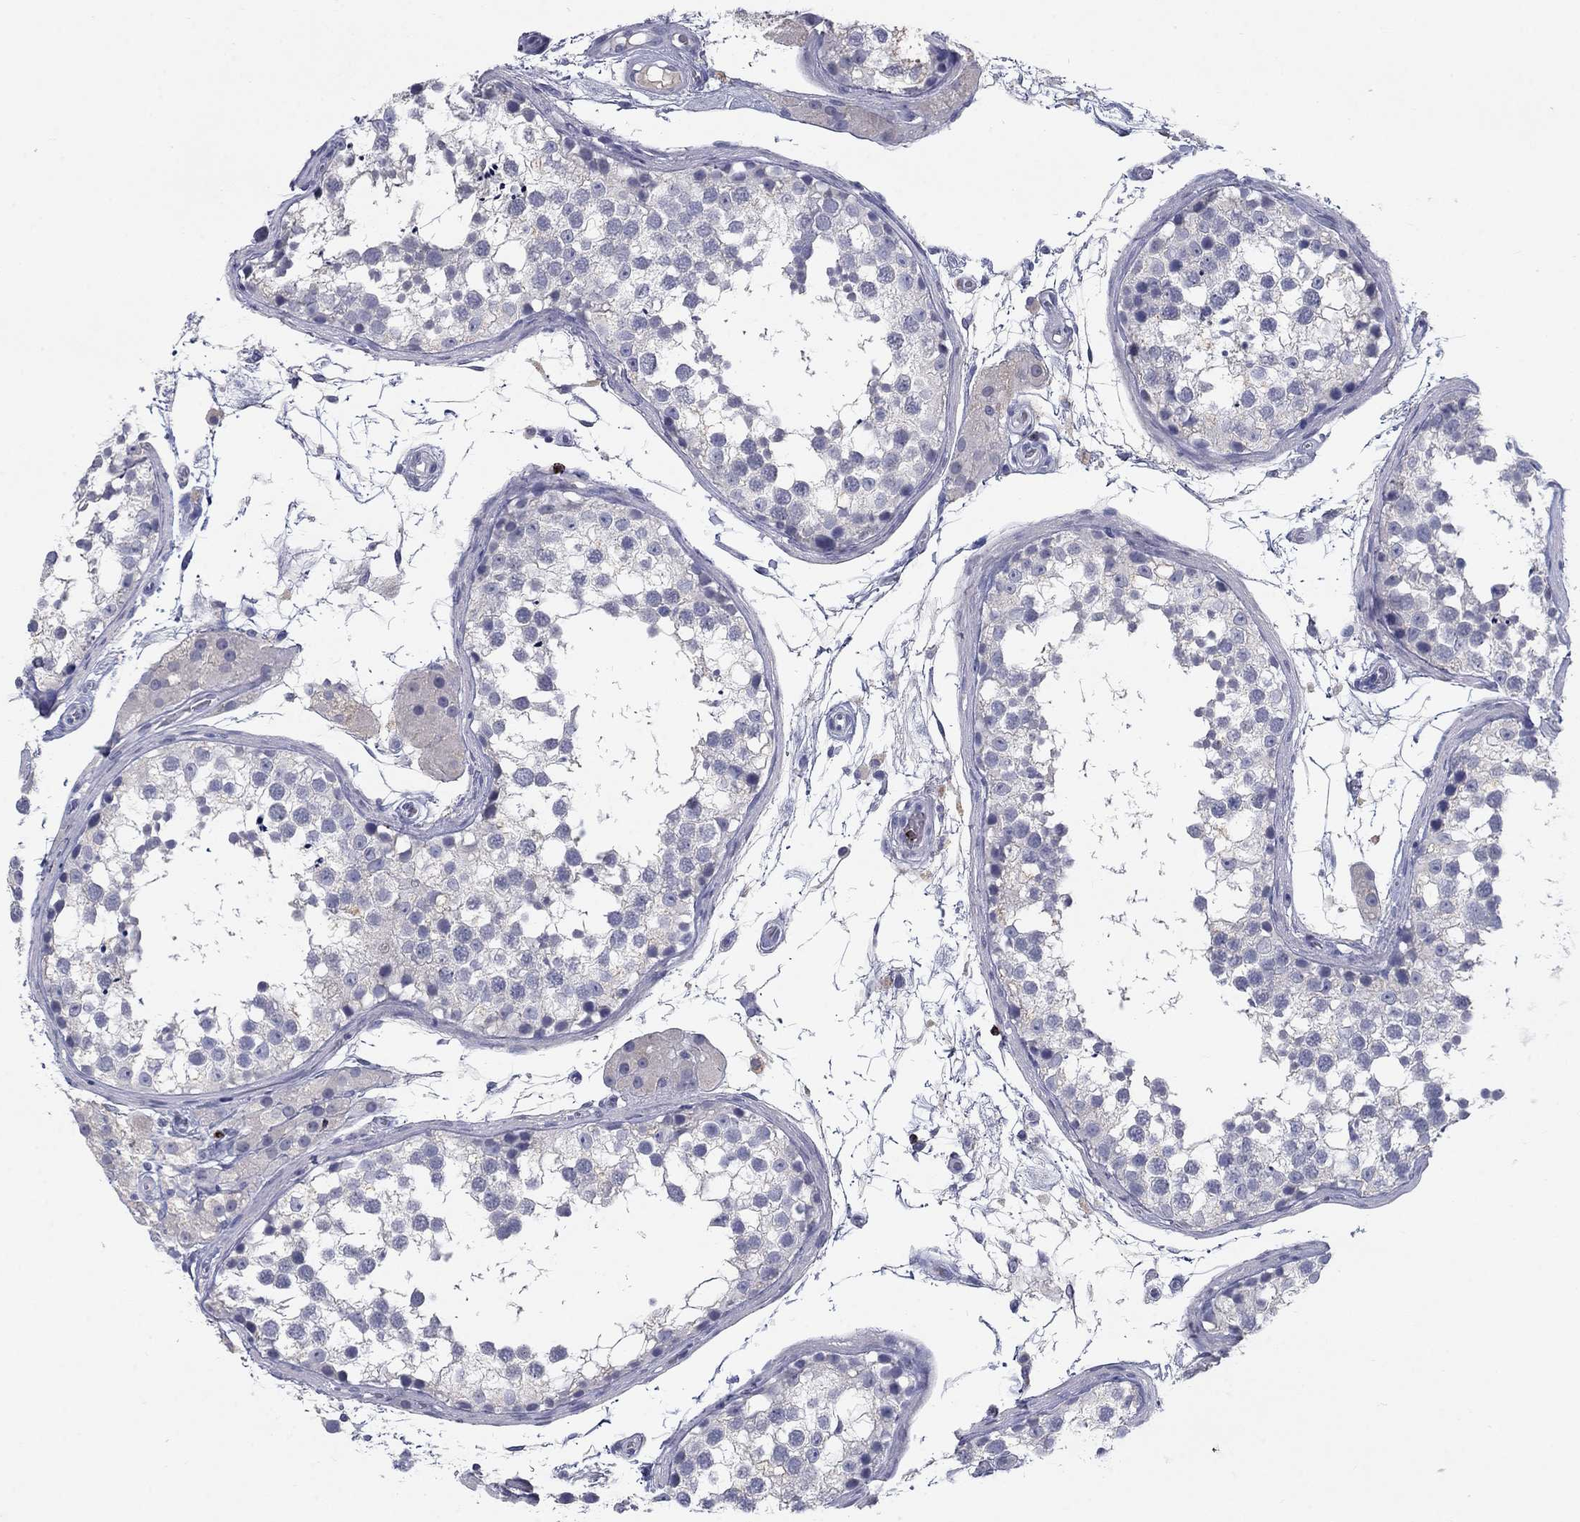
{"staining": {"intensity": "negative", "quantity": "none", "location": "none"}, "tissue": "testis", "cell_type": "Cells in seminiferous ducts", "image_type": "normal", "snomed": [{"axis": "morphology", "description": "Normal tissue, NOS"}, {"axis": "morphology", "description": "Seminoma, NOS"}, {"axis": "topography", "description": "Testis"}], "caption": "Cells in seminiferous ducts show no significant protein staining in benign testis. Brightfield microscopy of IHC stained with DAB (brown) and hematoxylin (blue), captured at high magnification.", "gene": "GZMA", "patient": {"sex": "male", "age": 65}}